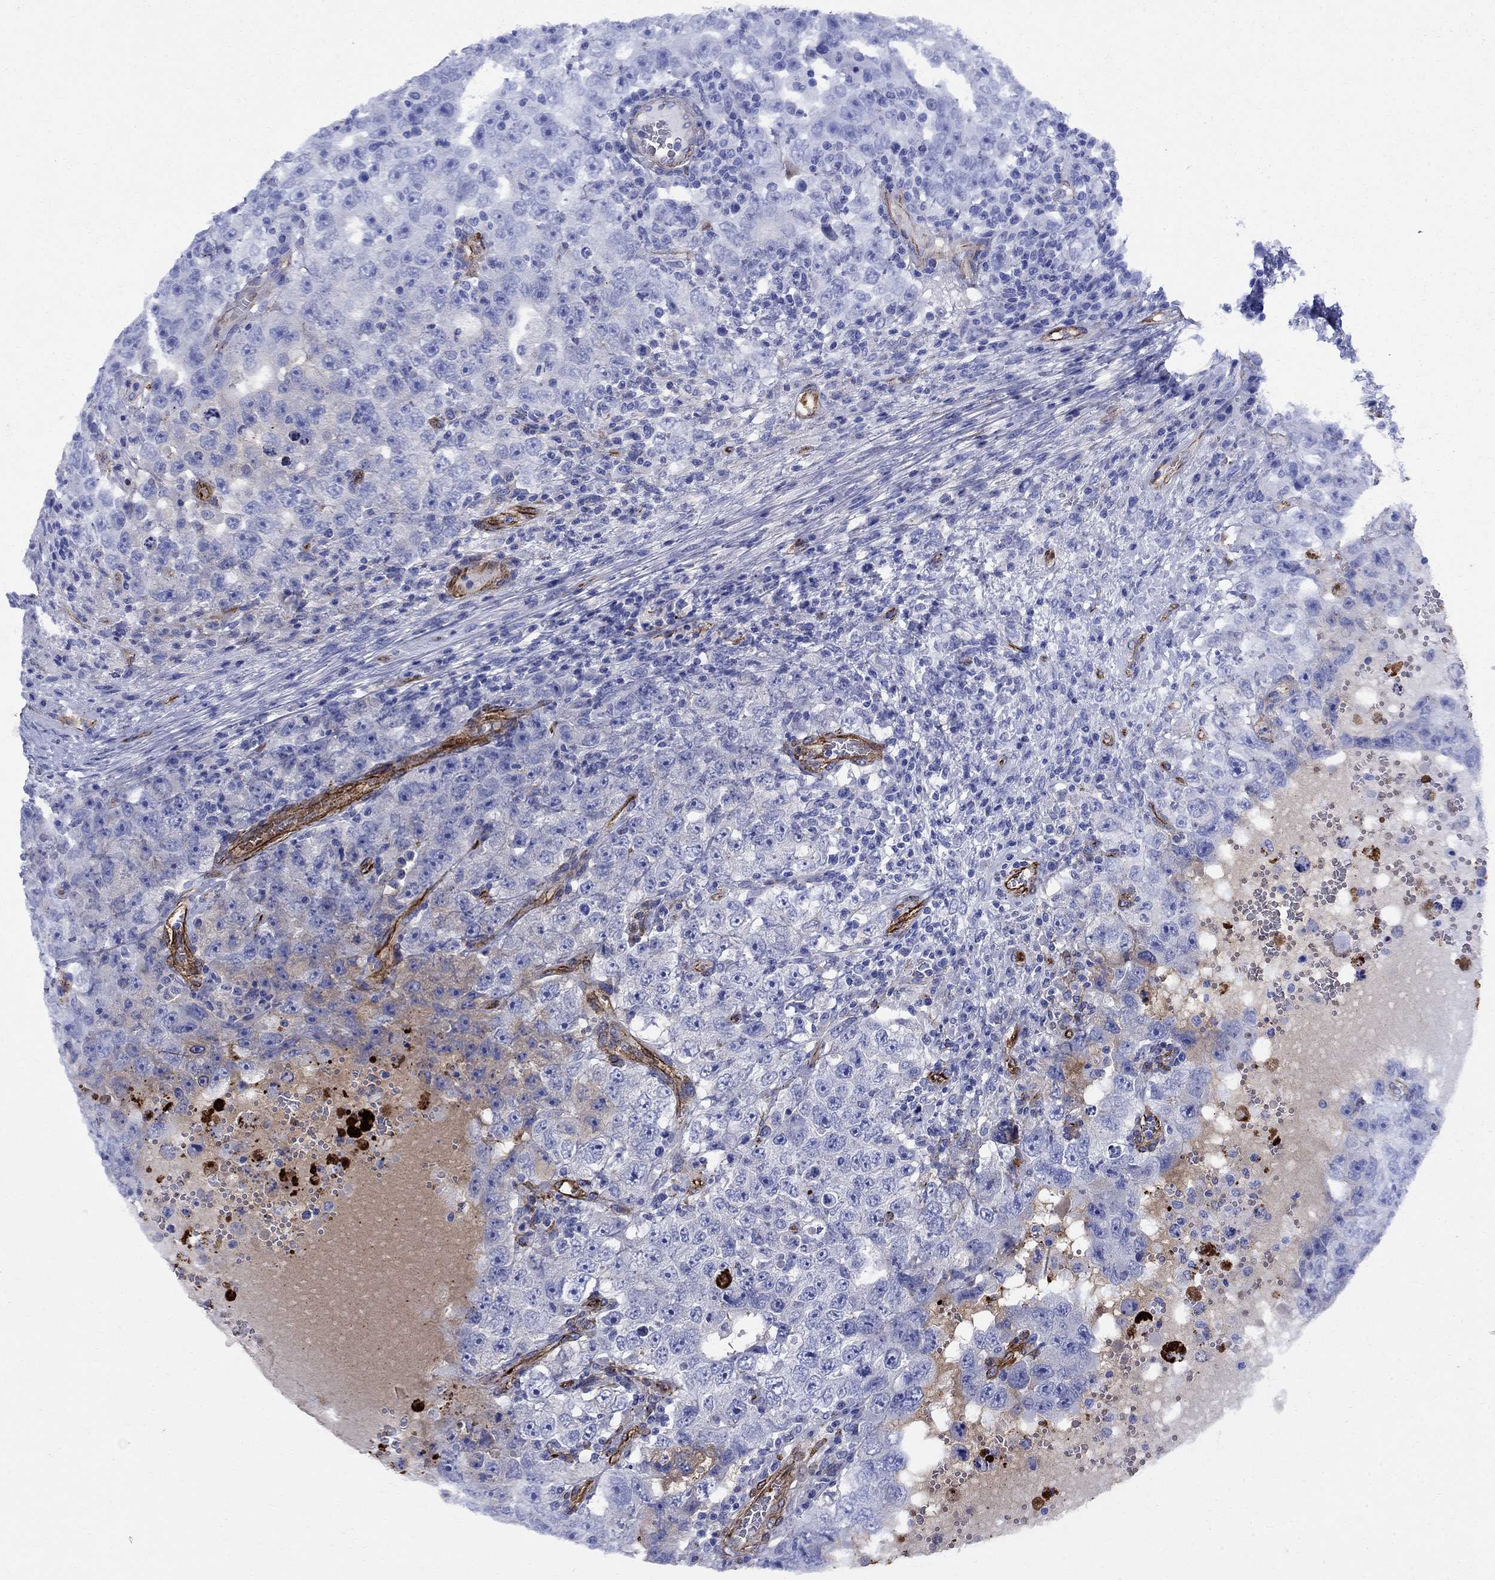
{"staining": {"intensity": "negative", "quantity": "none", "location": "none"}, "tissue": "testis cancer", "cell_type": "Tumor cells", "image_type": "cancer", "snomed": [{"axis": "morphology", "description": "Carcinoma, Embryonal, NOS"}, {"axis": "topography", "description": "Testis"}], "caption": "Protein analysis of testis cancer (embryonal carcinoma) exhibits no significant staining in tumor cells.", "gene": "VTN", "patient": {"sex": "male", "age": 26}}